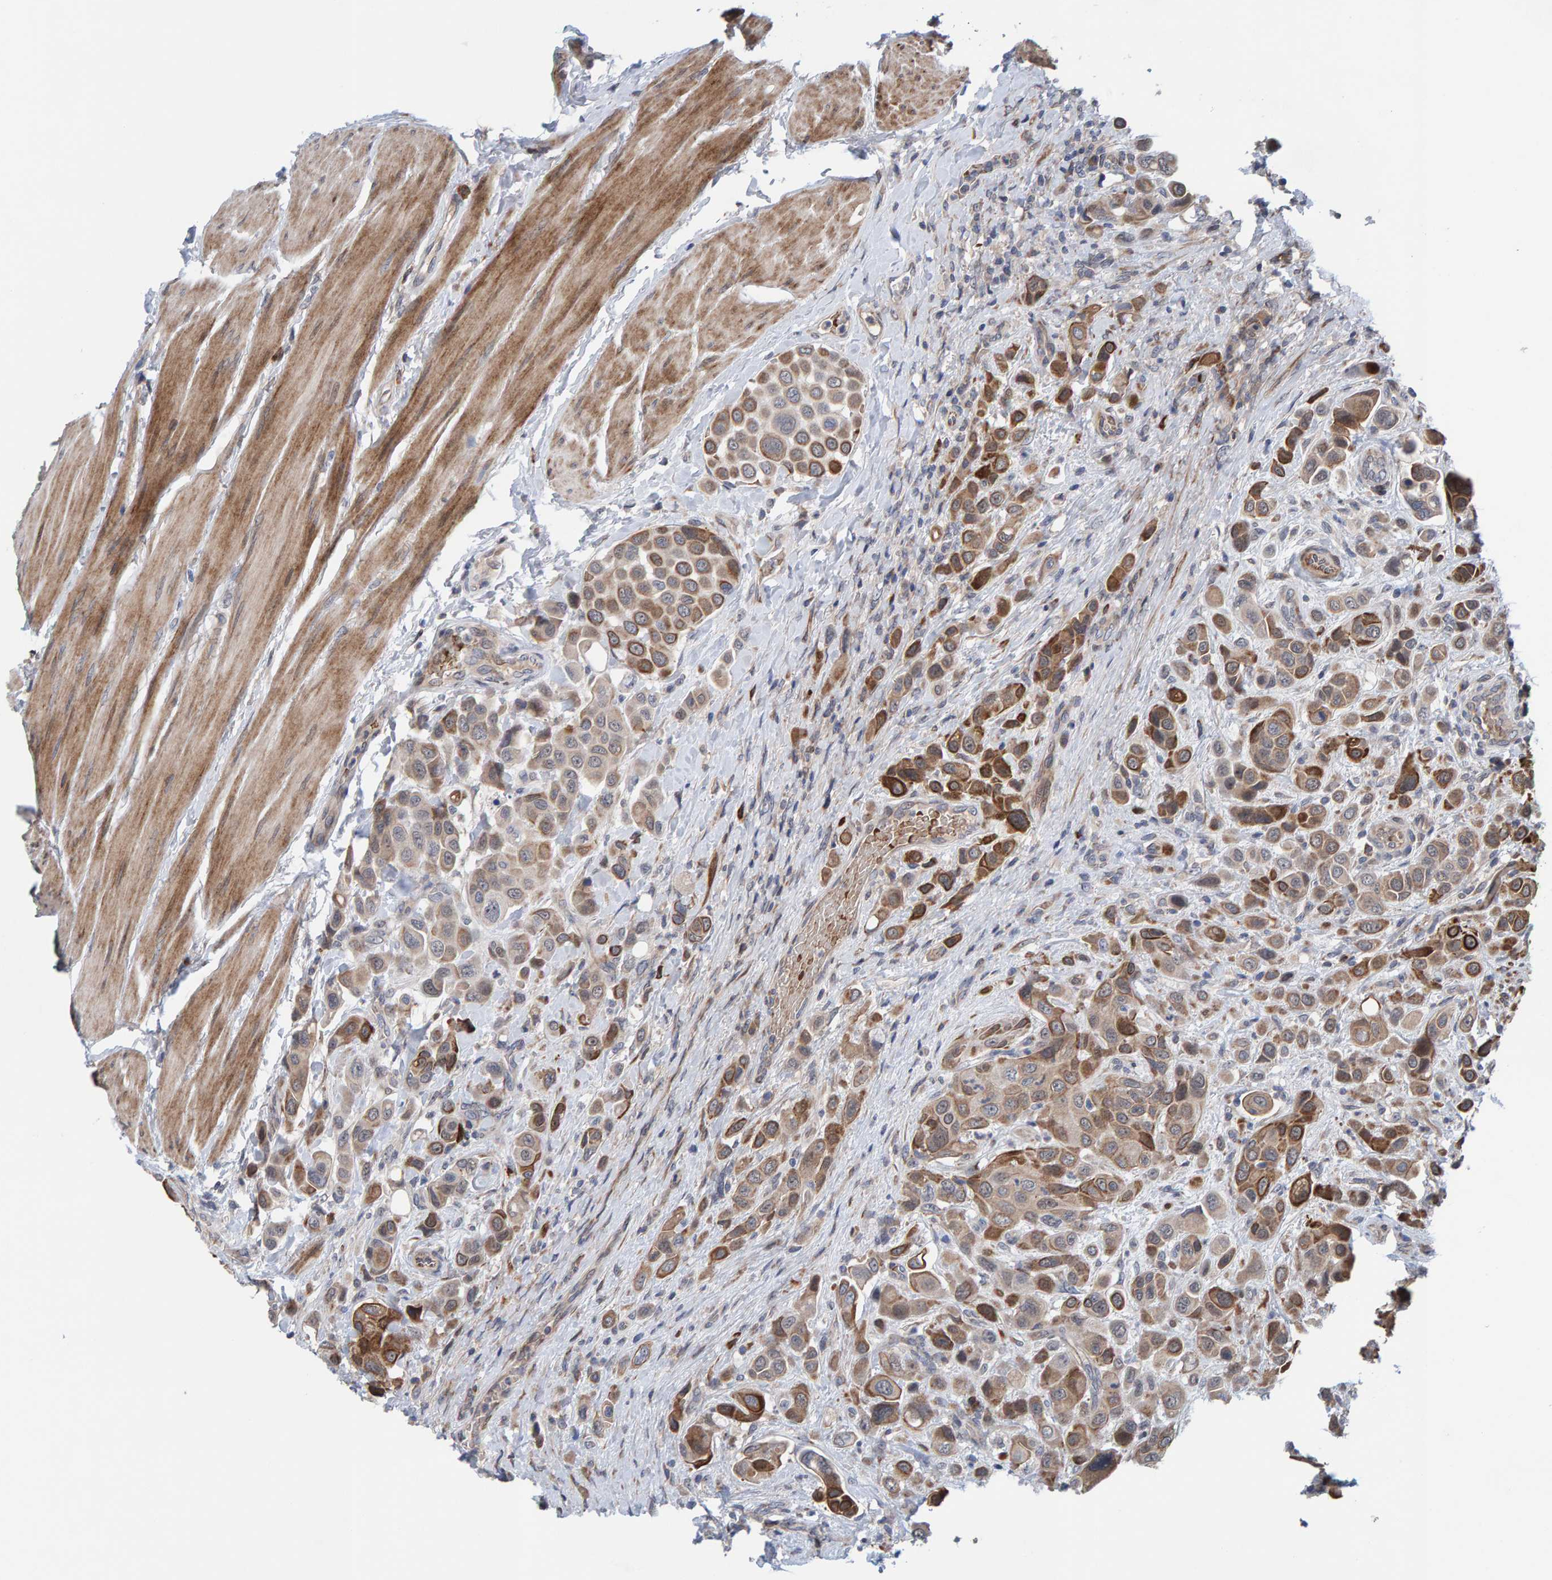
{"staining": {"intensity": "moderate", "quantity": ">75%", "location": "cytoplasmic/membranous"}, "tissue": "urothelial cancer", "cell_type": "Tumor cells", "image_type": "cancer", "snomed": [{"axis": "morphology", "description": "Urothelial carcinoma, High grade"}, {"axis": "topography", "description": "Urinary bladder"}], "caption": "About >75% of tumor cells in human urothelial carcinoma (high-grade) demonstrate moderate cytoplasmic/membranous protein positivity as visualized by brown immunohistochemical staining.", "gene": "MFSD6L", "patient": {"sex": "male", "age": 50}}